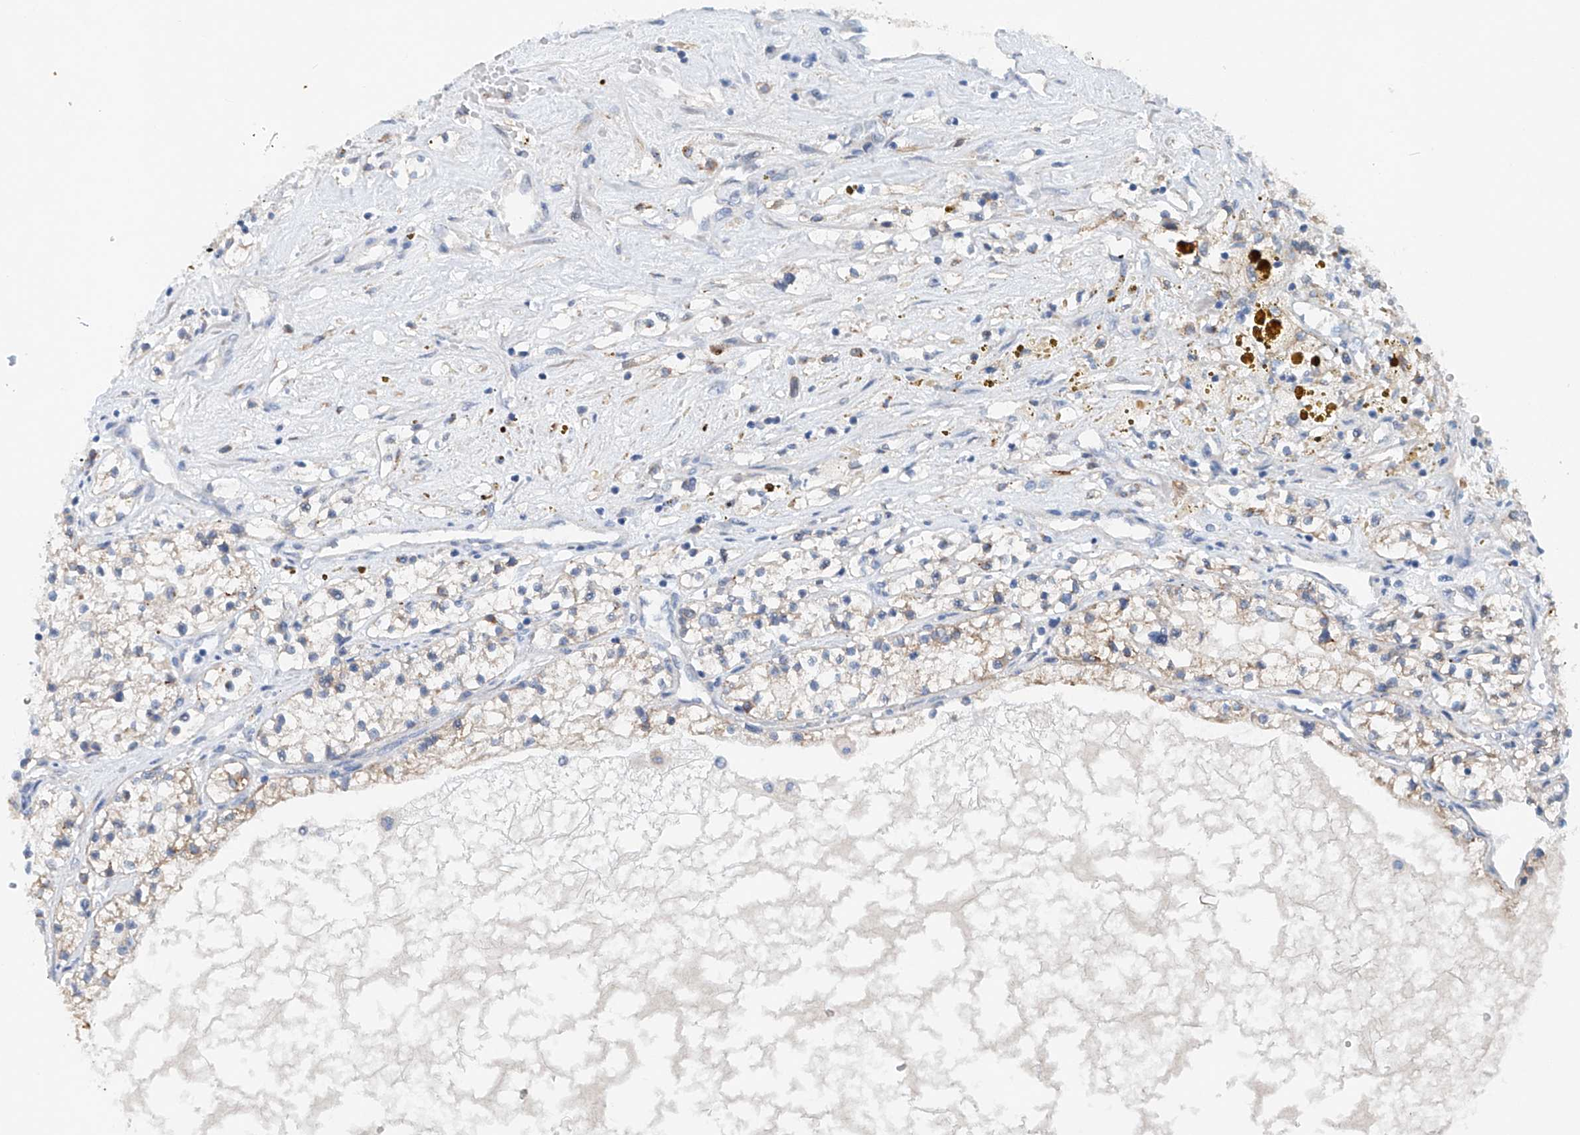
{"staining": {"intensity": "weak", "quantity": "<25%", "location": "cytoplasmic/membranous"}, "tissue": "renal cancer", "cell_type": "Tumor cells", "image_type": "cancer", "snomed": [{"axis": "morphology", "description": "Normal tissue, NOS"}, {"axis": "morphology", "description": "Adenocarcinoma, NOS"}, {"axis": "topography", "description": "Kidney"}], "caption": "Micrograph shows no significant protein expression in tumor cells of renal adenocarcinoma. (DAB immunohistochemistry with hematoxylin counter stain).", "gene": "CEP85L", "patient": {"sex": "male", "age": 68}}